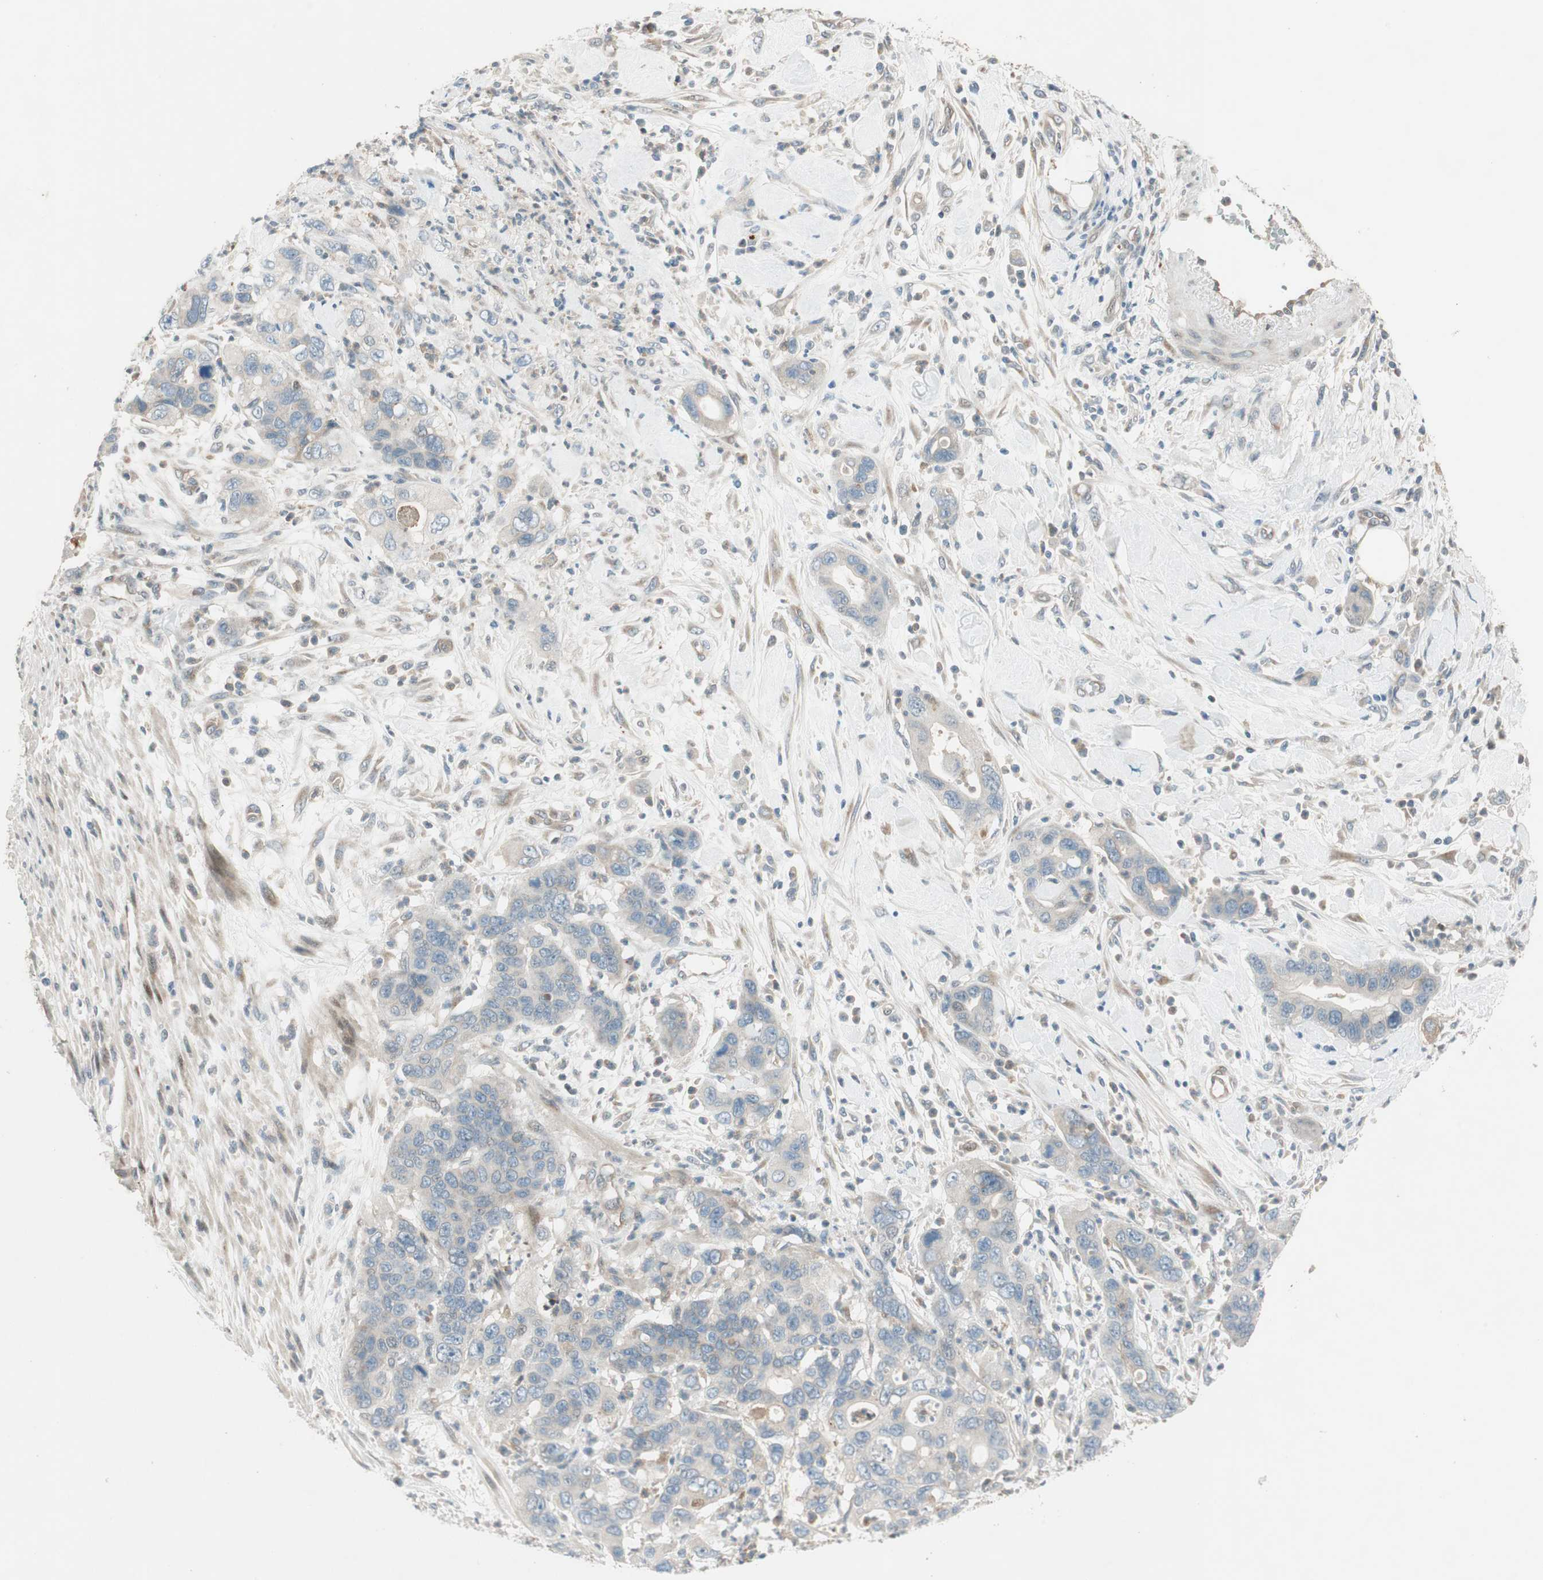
{"staining": {"intensity": "negative", "quantity": "none", "location": "none"}, "tissue": "pancreatic cancer", "cell_type": "Tumor cells", "image_type": "cancer", "snomed": [{"axis": "morphology", "description": "Adenocarcinoma, NOS"}, {"axis": "topography", "description": "Pancreas"}], "caption": "There is no significant staining in tumor cells of pancreatic cancer.", "gene": "CGRRF1", "patient": {"sex": "female", "age": 71}}